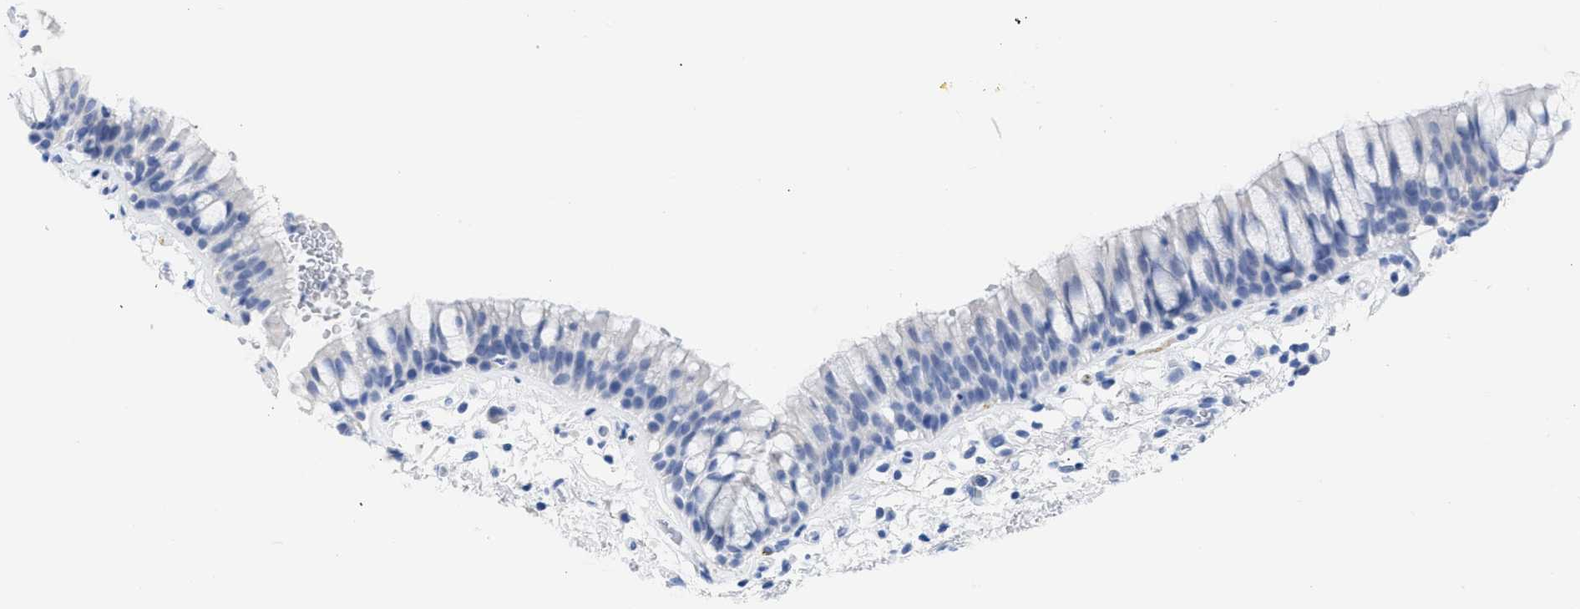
{"staining": {"intensity": "negative", "quantity": "none", "location": "none"}, "tissue": "bronchus", "cell_type": "Respiratory epithelial cells", "image_type": "normal", "snomed": [{"axis": "morphology", "description": "Normal tissue, NOS"}, {"axis": "morphology", "description": "Inflammation, NOS"}, {"axis": "topography", "description": "Cartilage tissue"}, {"axis": "topography", "description": "Bronchus"}], "caption": "IHC micrograph of benign bronchus stained for a protein (brown), which displays no positivity in respiratory epithelial cells.", "gene": "NCAM1", "patient": {"sex": "male", "age": 77}}